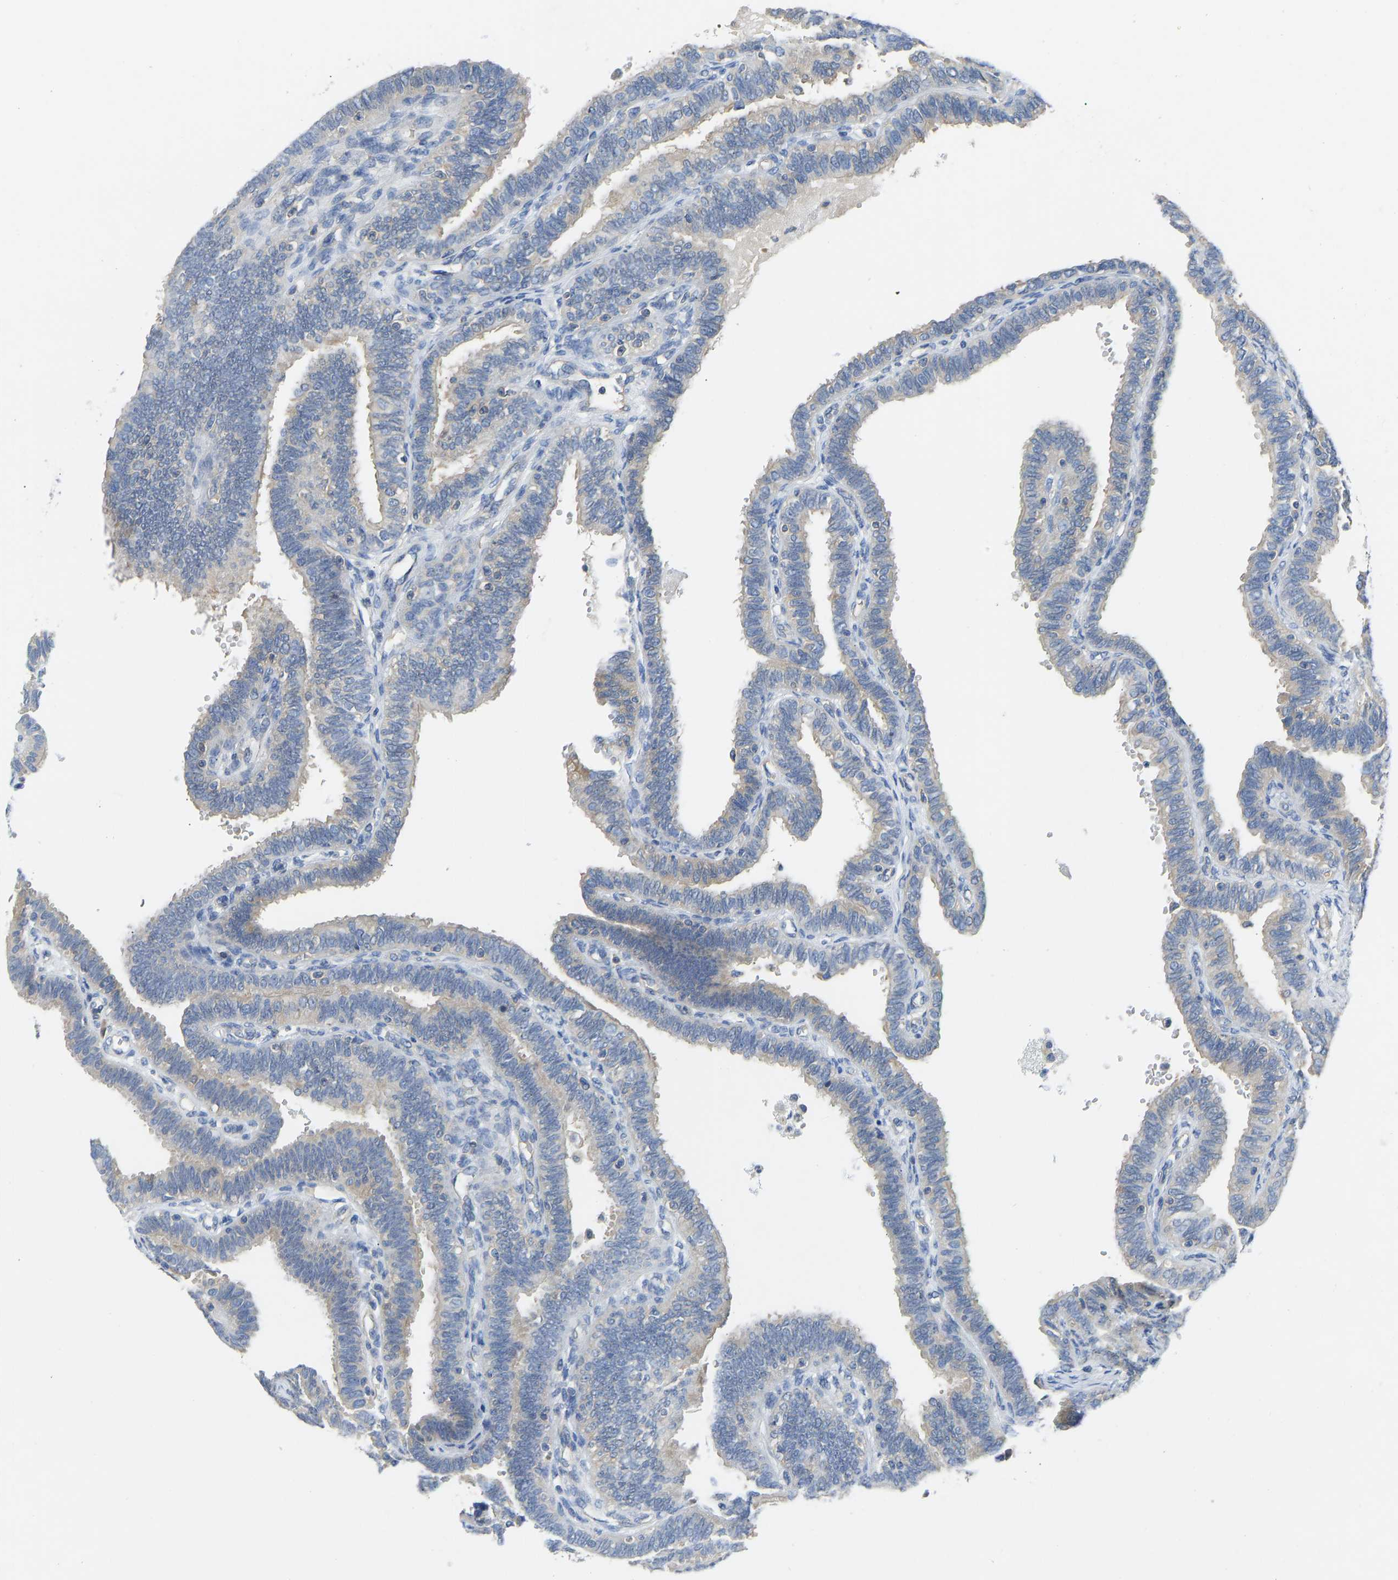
{"staining": {"intensity": "weak", "quantity": ">75%", "location": "cytoplasmic/membranous"}, "tissue": "fallopian tube", "cell_type": "Glandular cells", "image_type": "normal", "snomed": [{"axis": "morphology", "description": "Normal tissue, NOS"}, {"axis": "topography", "description": "Fallopian tube"}, {"axis": "topography", "description": "Placenta"}], "caption": "Immunohistochemical staining of normal fallopian tube shows low levels of weak cytoplasmic/membranous staining in about >75% of glandular cells.", "gene": "PPP3CA", "patient": {"sex": "female", "age": 34}}